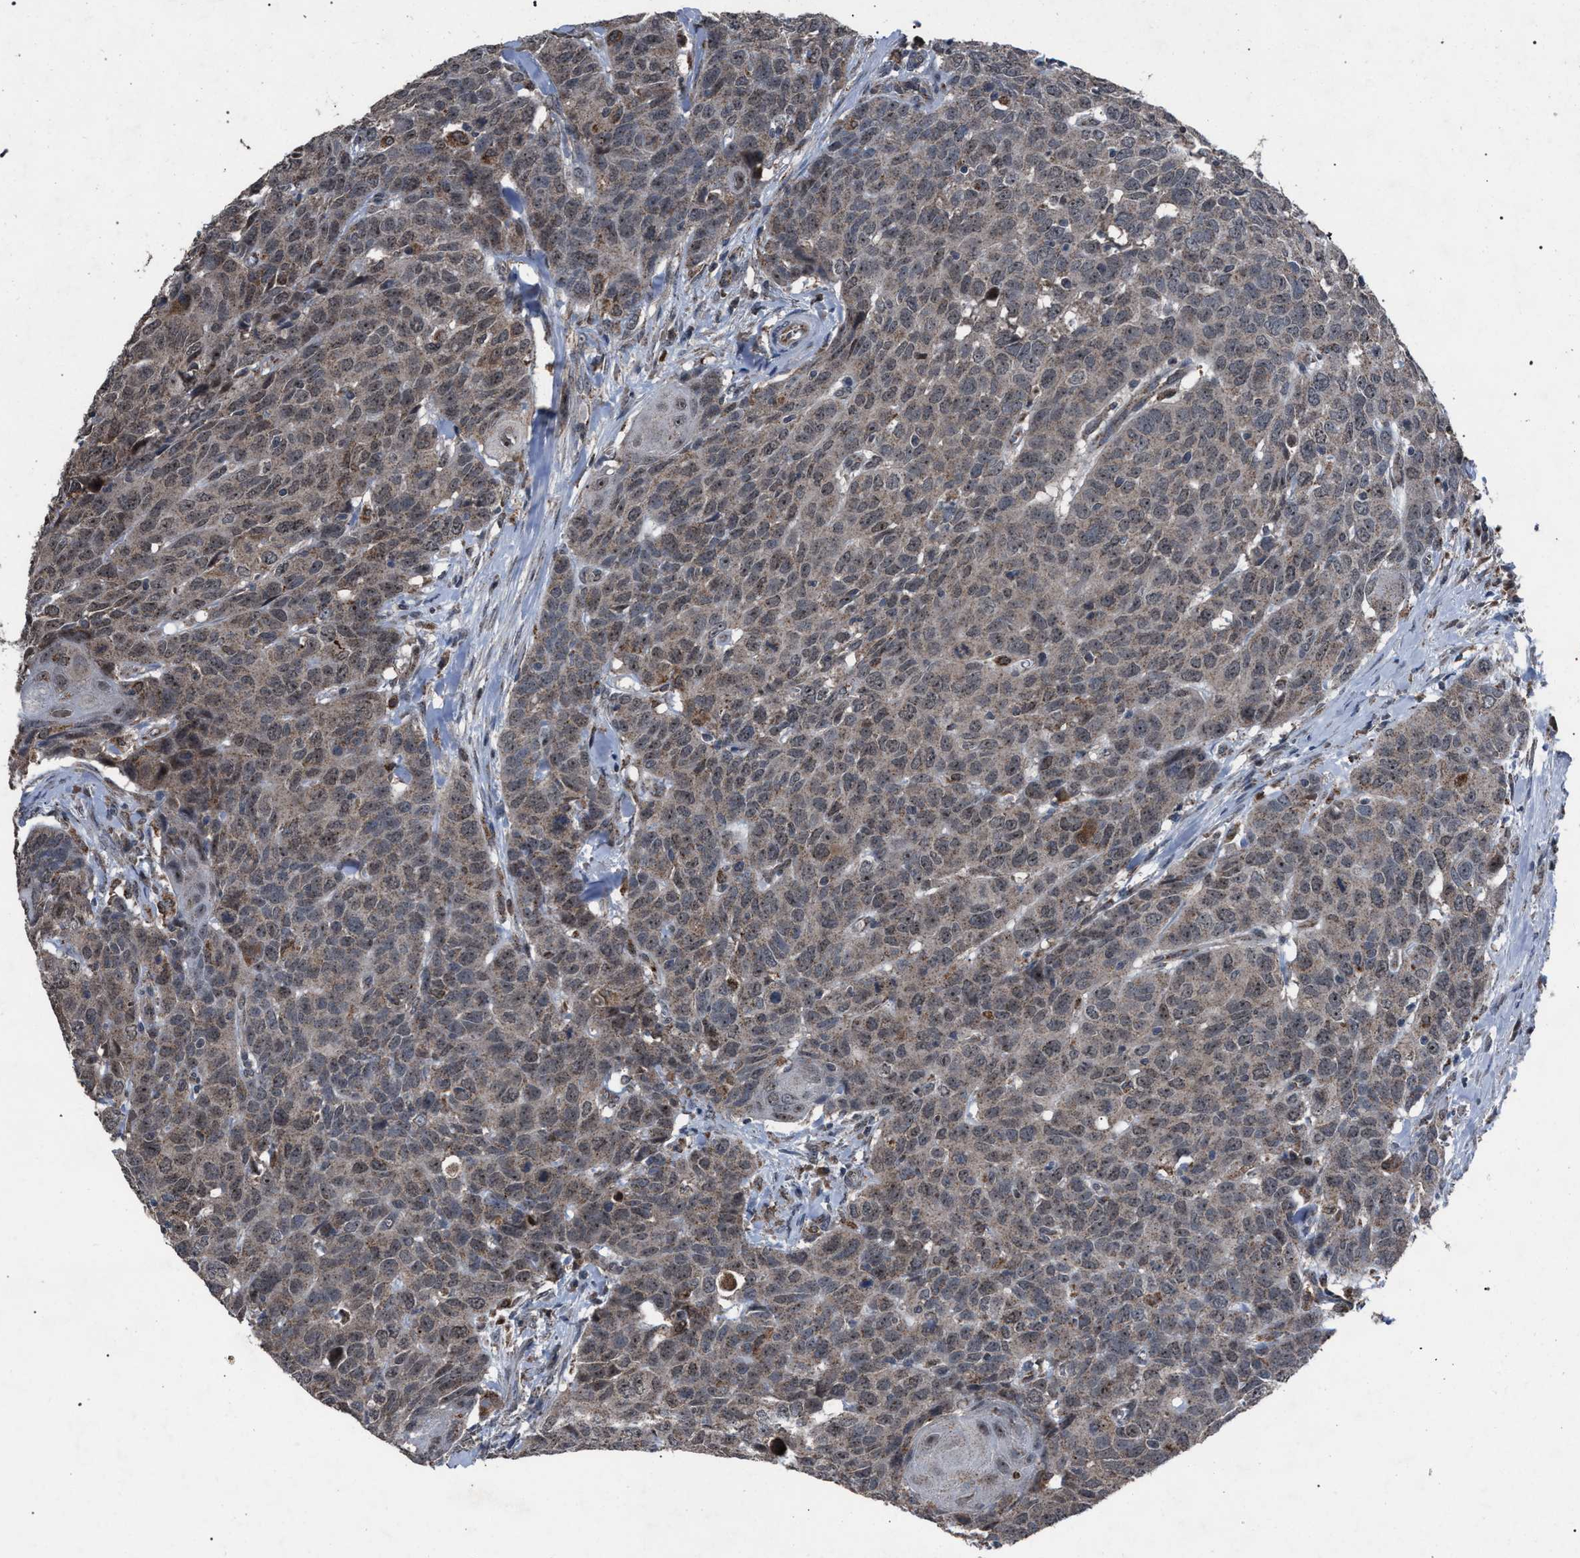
{"staining": {"intensity": "weak", "quantity": "25%-75%", "location": "cytoplasmic/membranous"}, "tissue": "head and neck cancer", "cell_type": "Tumor cells", "image_type": "cancer", "snomed": [{"axis": "morphology", "description": "Squamous cell carcinoma, NOS"}, {"axis": "topography", "description": "Head-Neck"}], "caption": "Immunohistochemistry (DAB (3,3'-diaminobenzidine)) staining of human head and neck cancer displays weak cytoplasmic/membranous protein positivity in about 25%-75% of tumor cells. (Brightfield microscopy of DAB IHC at high magnification).", "gene": "HSD17B4", "patient": {"sex": "male", "age": 66}}